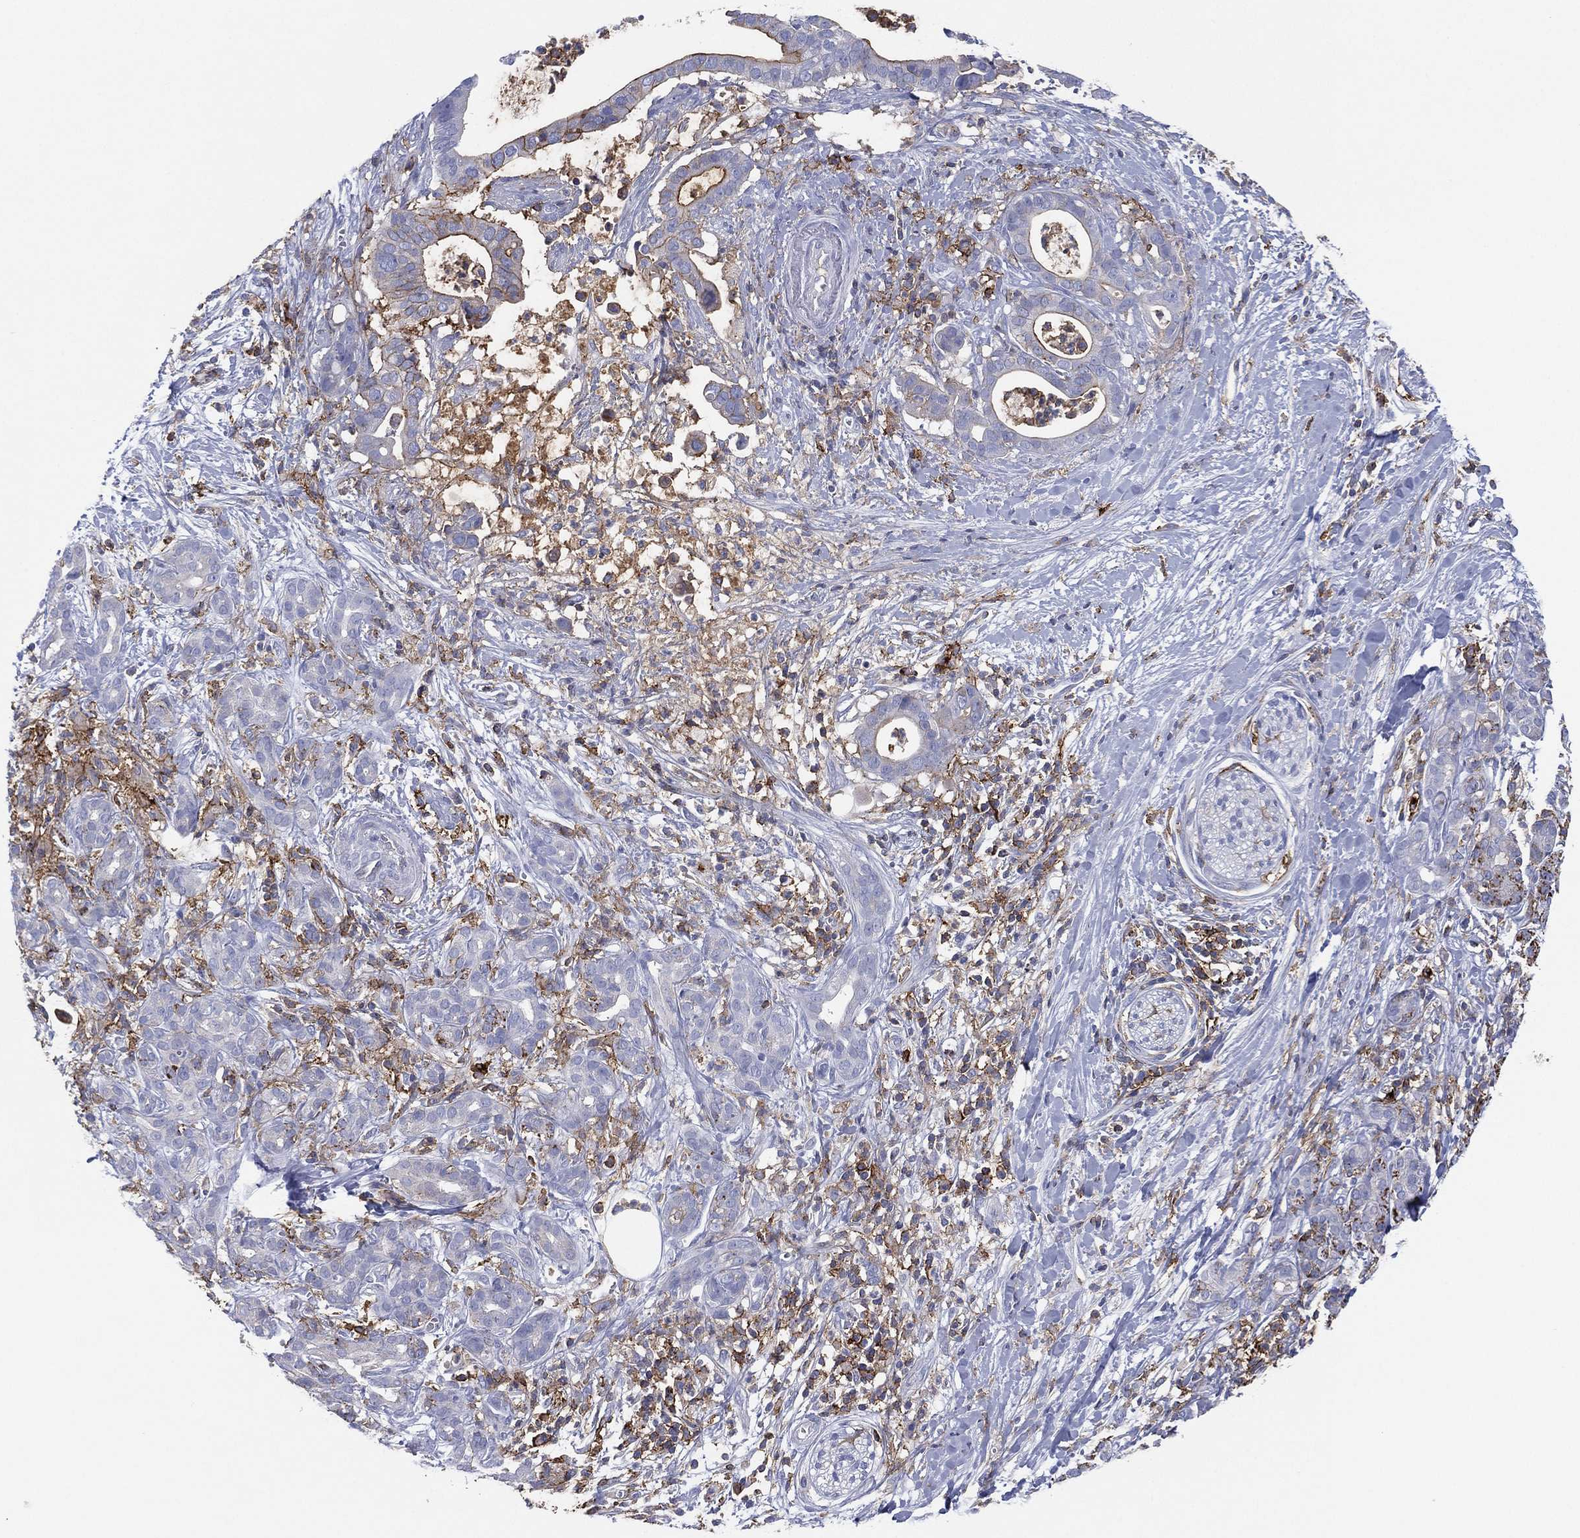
{"staining": {"intensity": "negative", "quantity": "none", "location": "none"}, "tissue": "pancreatic cancer", "cell_type": "Tumor cells", "image_type": "cancer", "snomed": [{"axis": "morphology", "description": "Adenocarcinoma, NOS"}, {"axis": "topography", "description": "Pancreas"}], "caption": "Tumor cells are negative for protein expression in human pancreatic cancer.", "gene": "SELPLG", "patient": {"sex": "male", "age": 61}}